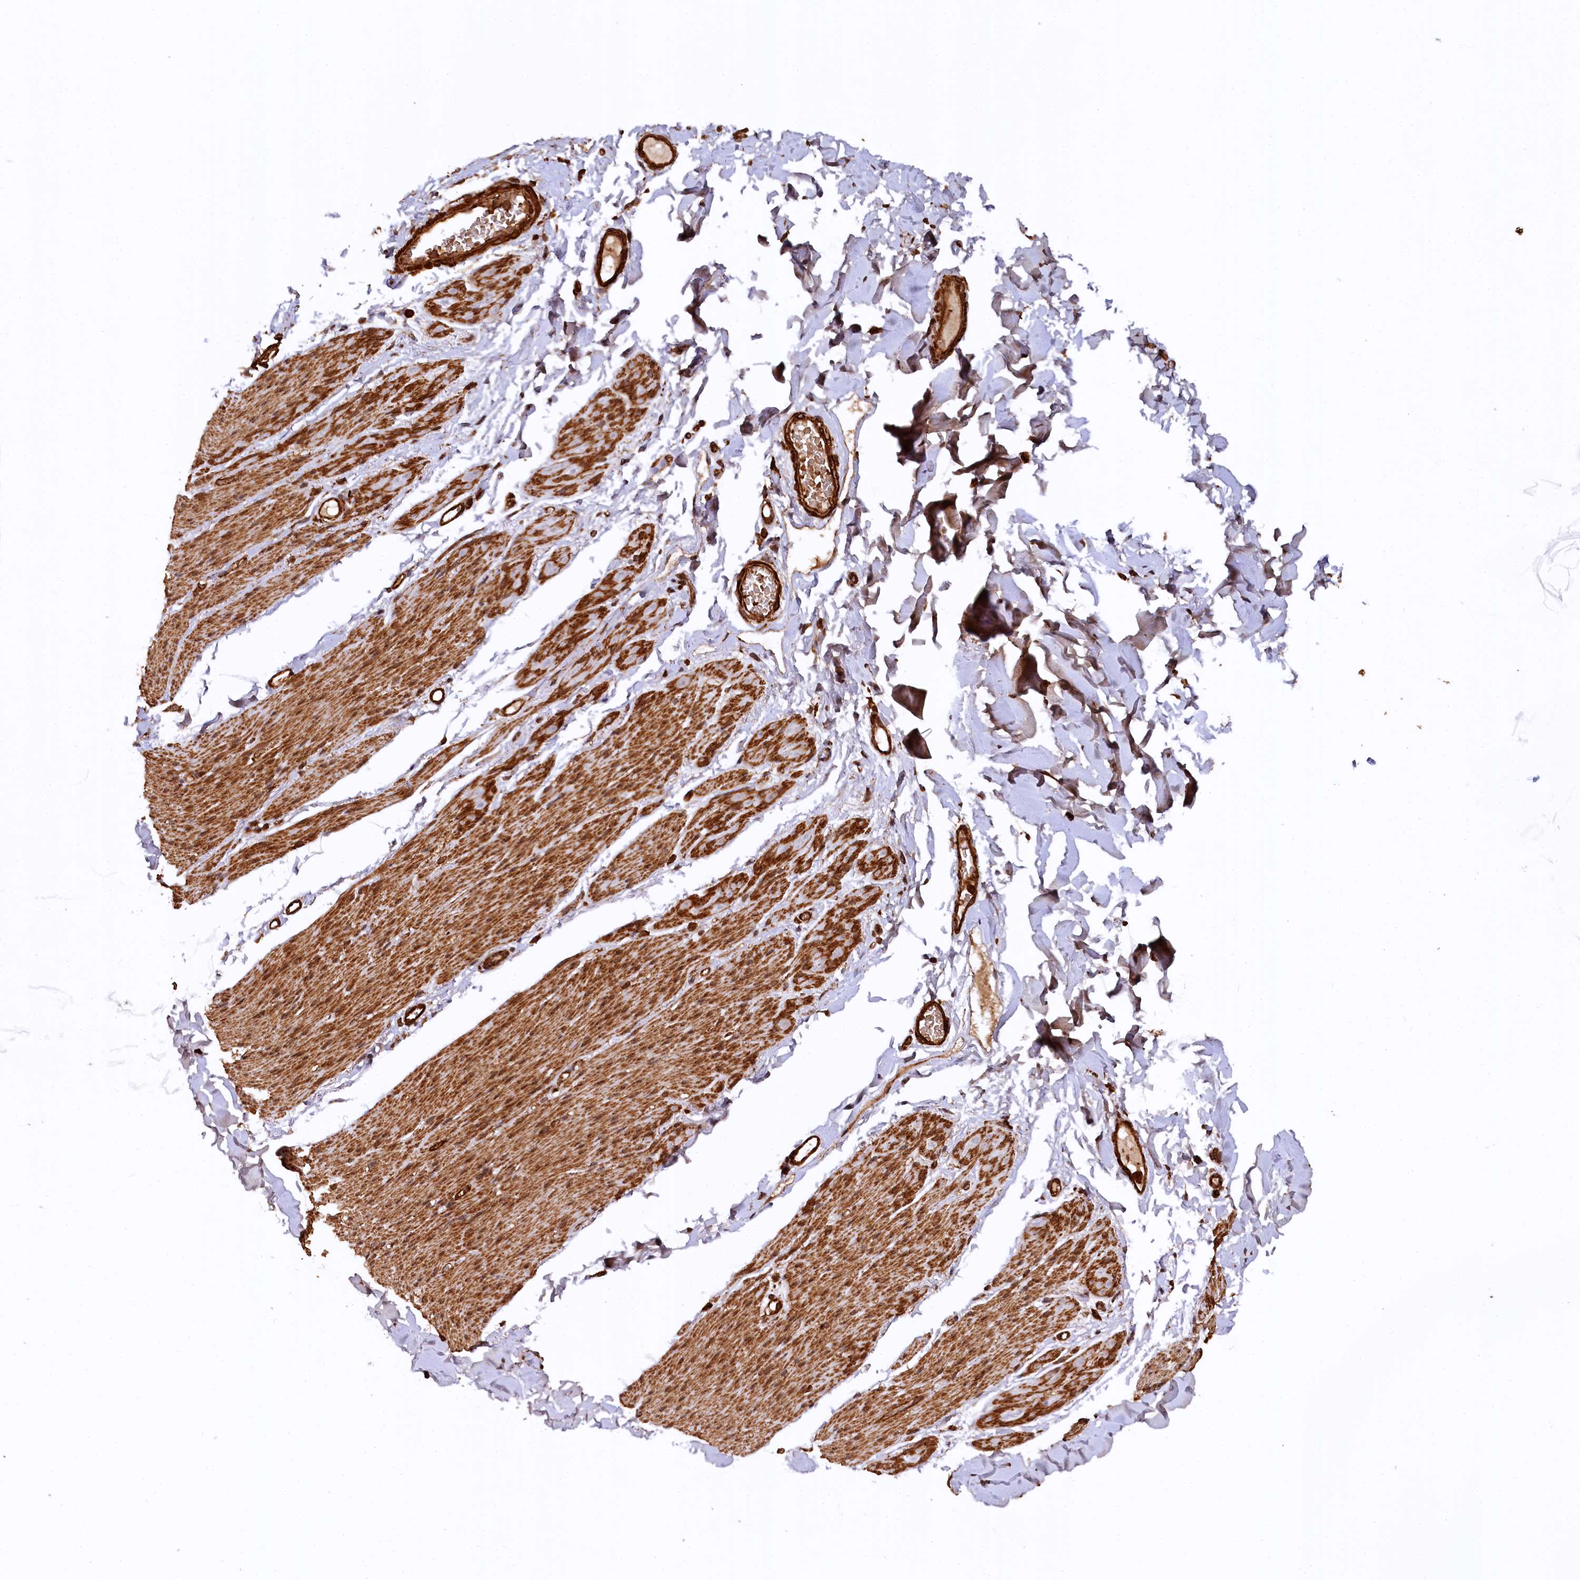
{"staining": {"intensity": "strong", "quantity": ">75%", "location": "cytoplasmic/membranous"}, "tissue": "smooth muscle", "cell_type": "Smooth muscle cells", "image_type": "normal", "snomed": [{"axis": "morphology", "description": "Normal tissue, NOS"}, {"axis": "topography", "description": "Colon"}, {"axis": "topography", "description": "Peripheral nerve tissue"}], "caption": "The micrograph exhibits staining of normal smooth muscle, revealing strong cytoplasmic/membranous protein expression (brown color) within smooth muscle cells.", "gene": "STUB1", "patient": {"sex": "female", "age": 61}}